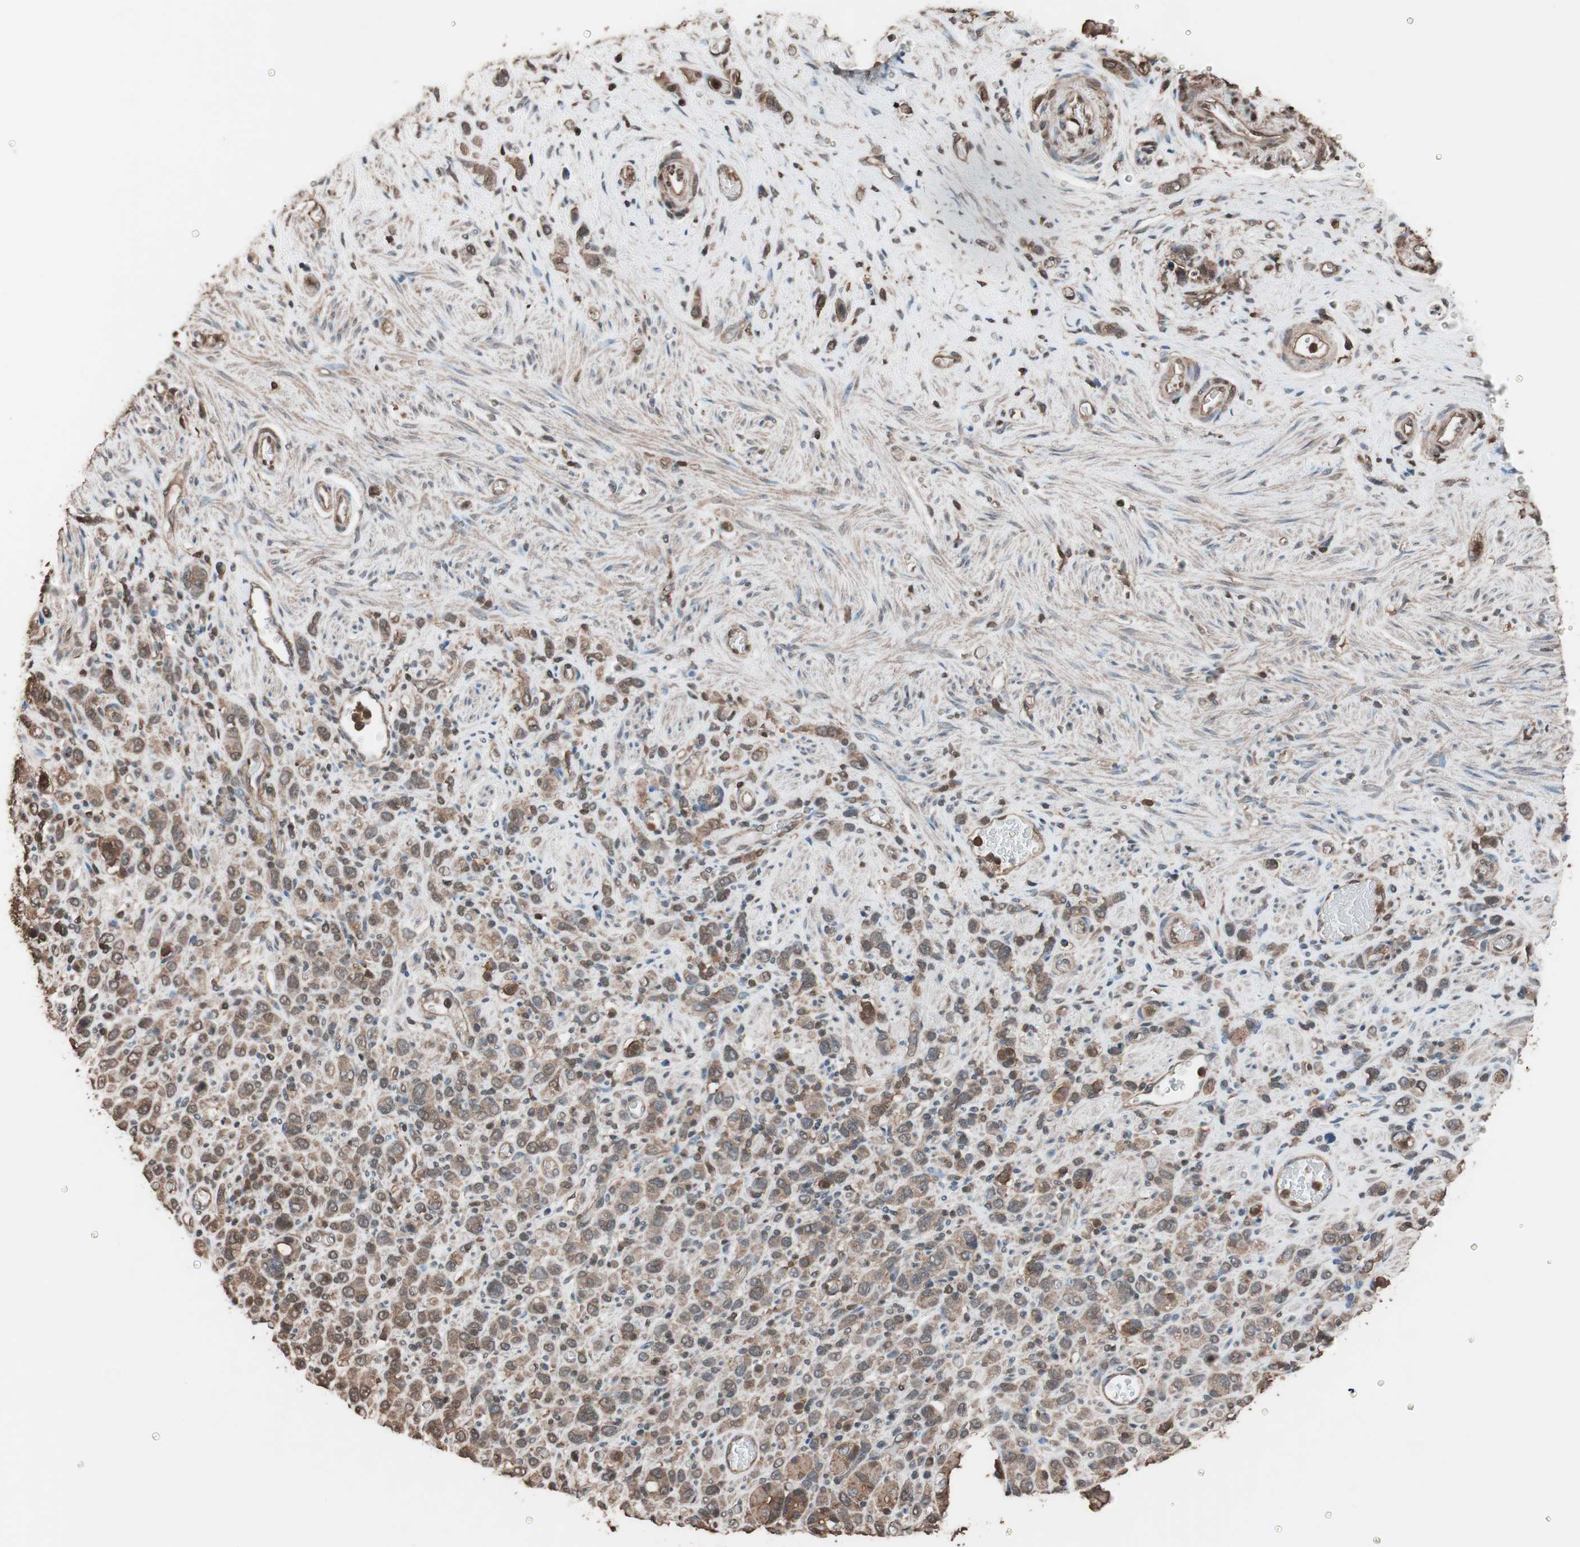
{"staining": {"intensity": "moderate", "quantity": ">75%", "location": "cytoplasmic/membranous"}, "tissue": "stomach cancer", "cell_type": "Tumor cells", "image_type": "cancer", "snomed": [{"axis": "morphology", "description": "Normal tissue, NOS"}, {"axis": "morphology", "description": "Adenocarcinoma, NOS"}, {"axis": "morphology", "description": "Adenocarcinoma, High grade"}, {"axis": "topography", "description": "Stomach, upper"}, {"axis": "topography", "description": "Stomach"}], "caption": "Stomach cancer tissue reveals moderate cytoplasmic/membranous staining in about >75% of tumor cells, visualized by immunohistochemistry.", "gene": "CALM2", "patient": {"sex": "female", "age": 65}}